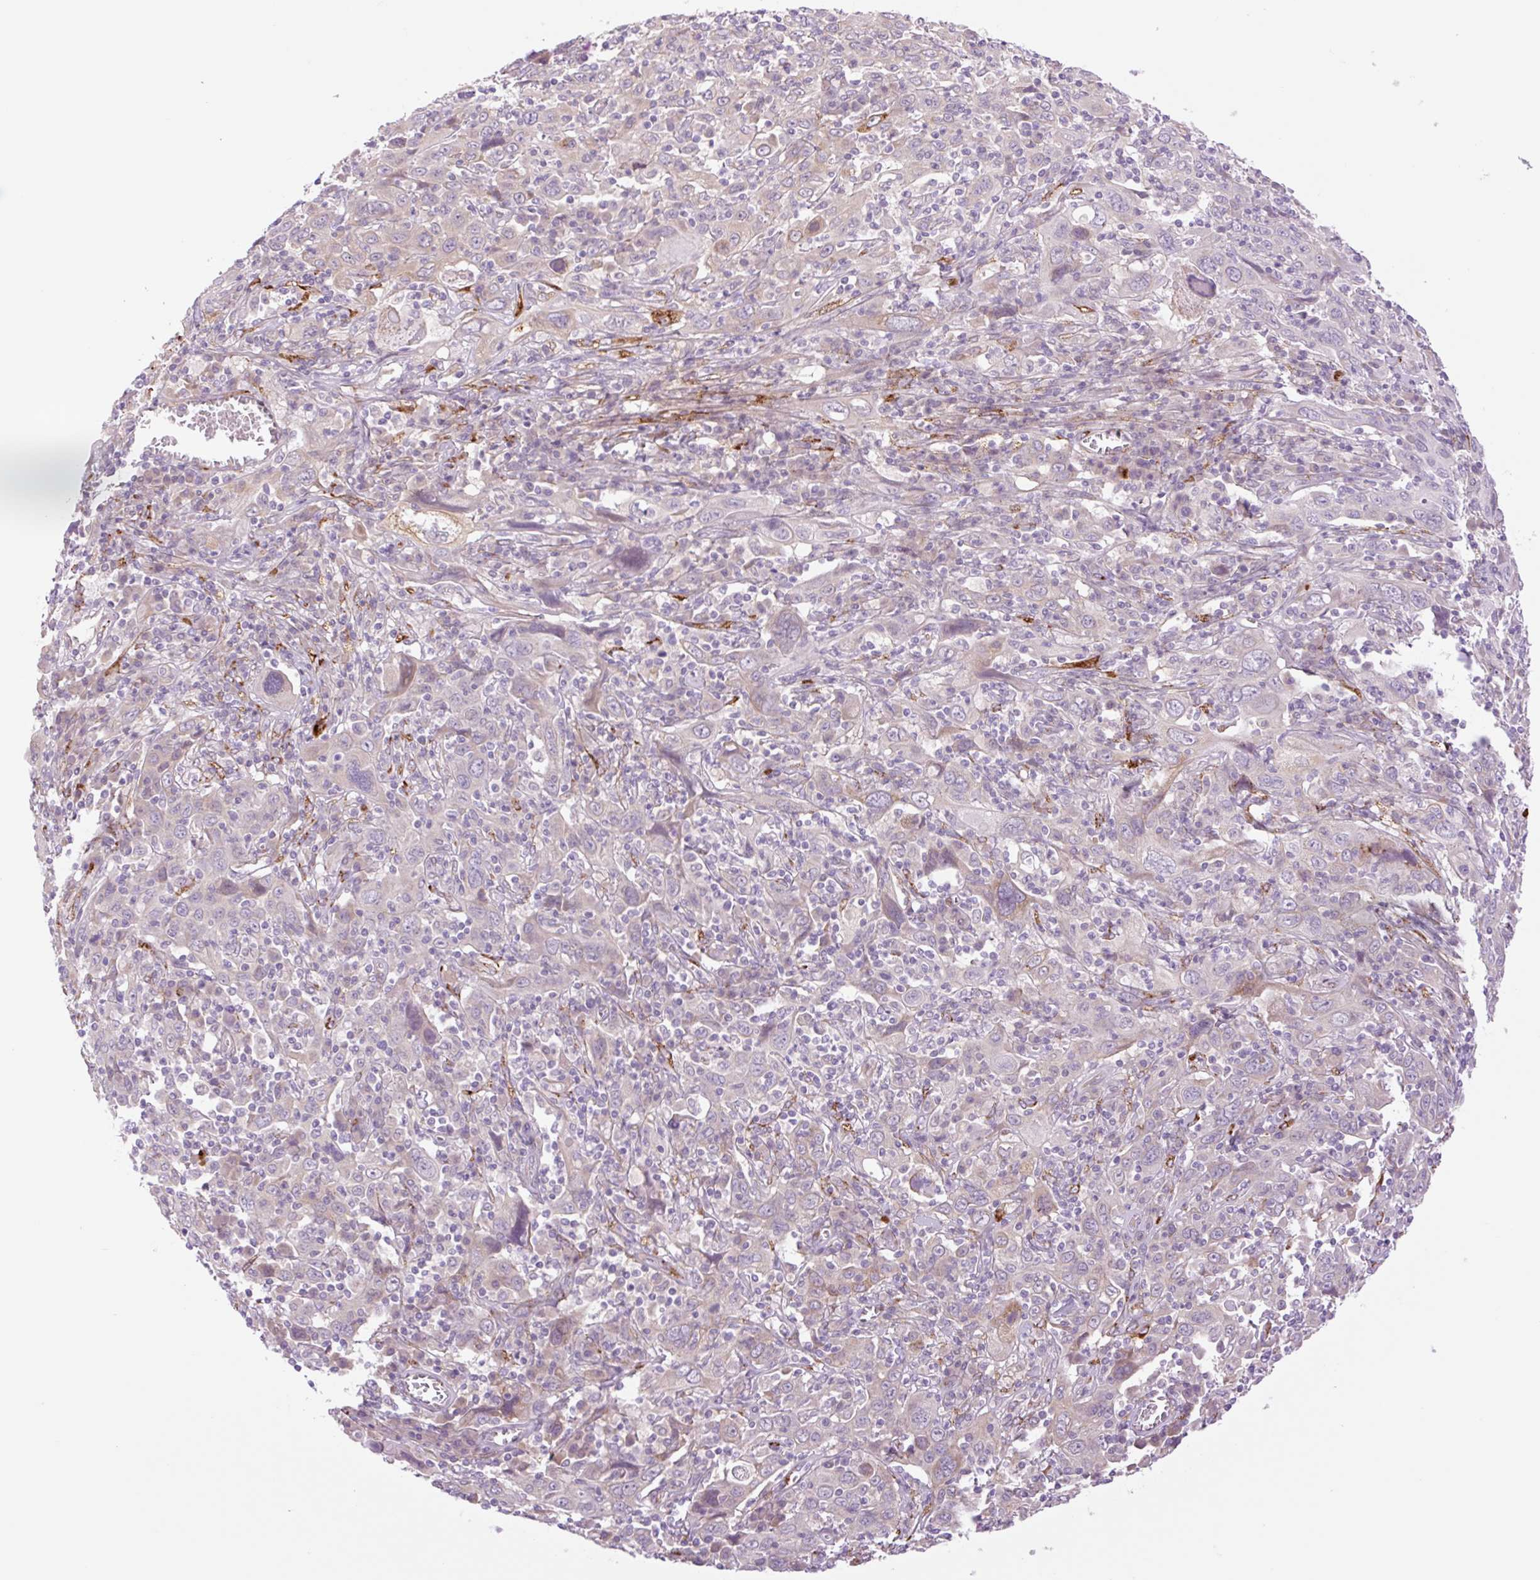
{"staining": {"intensity": "weak", "quantity": "<25%", "location": "cytoplasmic/membranous"}, "tissue": "cervical cancer", "cell_type": "Tumor cells", "image_type": "cancer", "snomed": [{"axis": "morphology", "description": "Squamous cell carcinoma, NOS"}, {"axis": "topography", "description": "Cervix"}], "caption": "A photomicrograph of cervical cancer (squamous cell carcinoma) stained for a protein displays no brown staining in tumor cells. The staining was performed using DAB (3,3'-diaminobenzidine) to visualize the protein expression in brown, while the nuclei were stained in blue with hematoxylin (Magnification: 20x).", "gene": "COL5A1", "patient": {"sex": "female", "age": 46}}